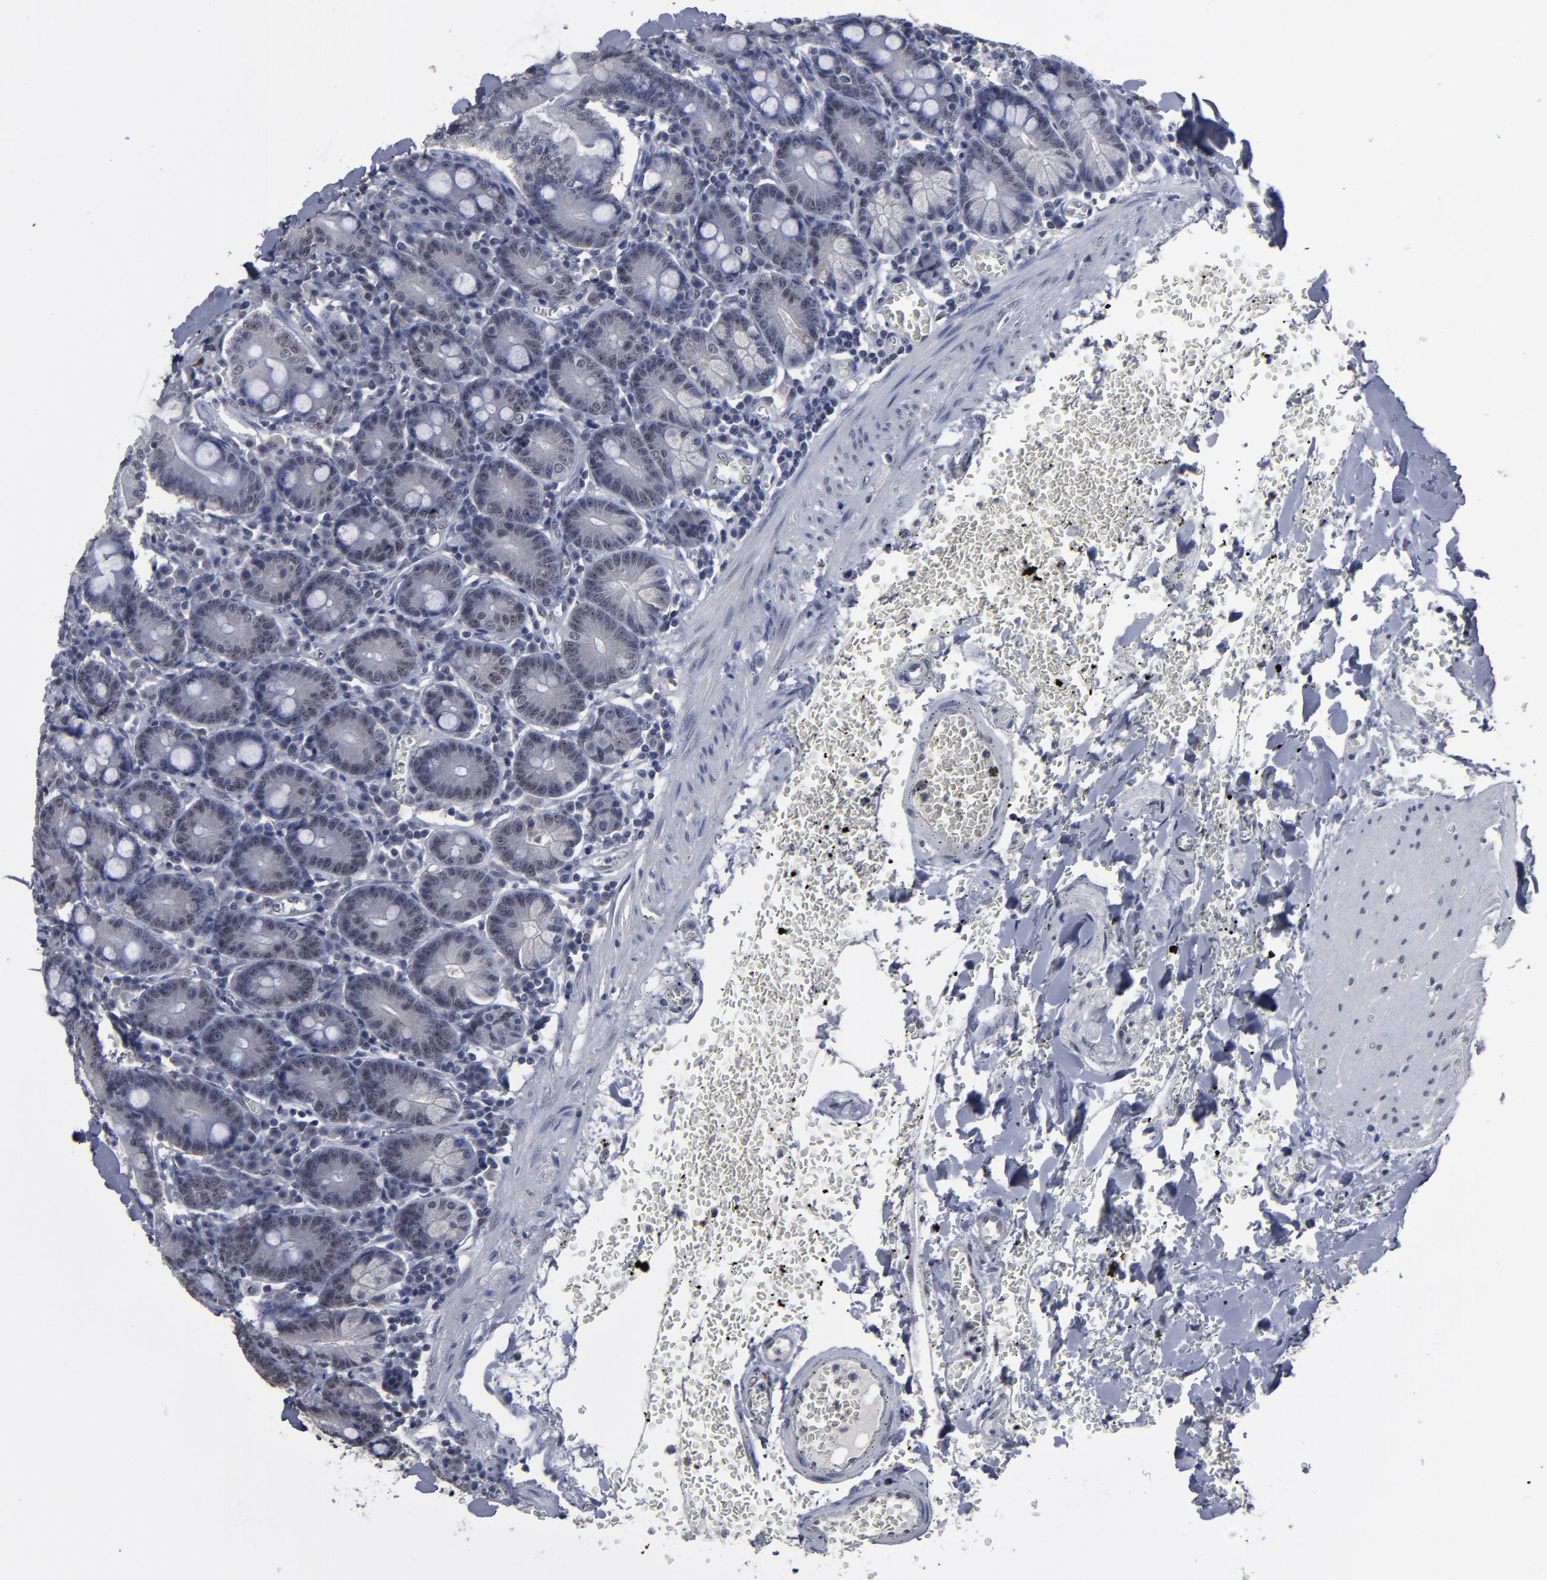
{"staining": {"intensity": "weak", "quantity": "<25%", "location": "nuclear"}, "tissue": "small intestine", "cell_type": "Glandular cells", "image_type": "normal", "snomed": [{"axis": "morphology", "description": "Normal tissue, NOS"}, {"axis": "topography", "description": "Small intestine"}], "caption": "This is a histopathology image of IHC staining of unremarkable small intestine, which shows no positivity in glandular cells.", "gene": "SSRP1", "patient": {"sex": "male", "age": 71}}